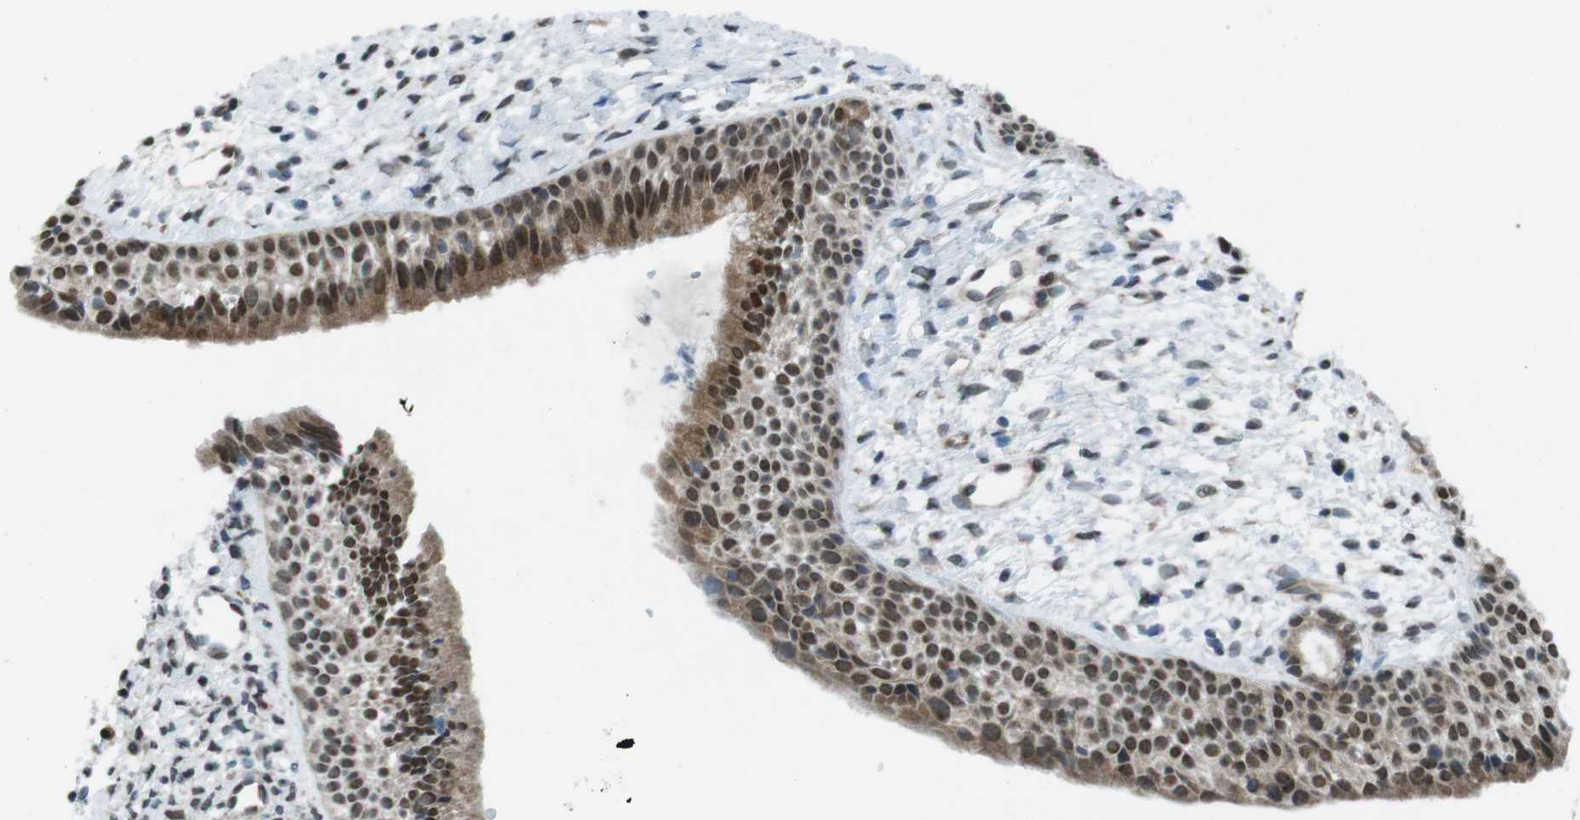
{"staining": {"intensity": "moderate", "quantity": ">75%", "location": "cytoplasmic/membranous,nuclear"}, "tissue": "nasopharynx", "cell_type": "Respiratory epithelial cells", "image_type": "normal", "snomed": [{"axis": "morphology", "description": "Normal tissue, NOS"}, {"axis": "topography", "description": "Nasopharynx"}], "caption": "Nasopharynx stained for a protein (brown) exhibits moderate cytoplasmic/membranous,nuclear positive positivity in about >75% of respiratory epithelial cells.", "gene": "PBRM1", "patient": {"sex": "male", "age": 22}}